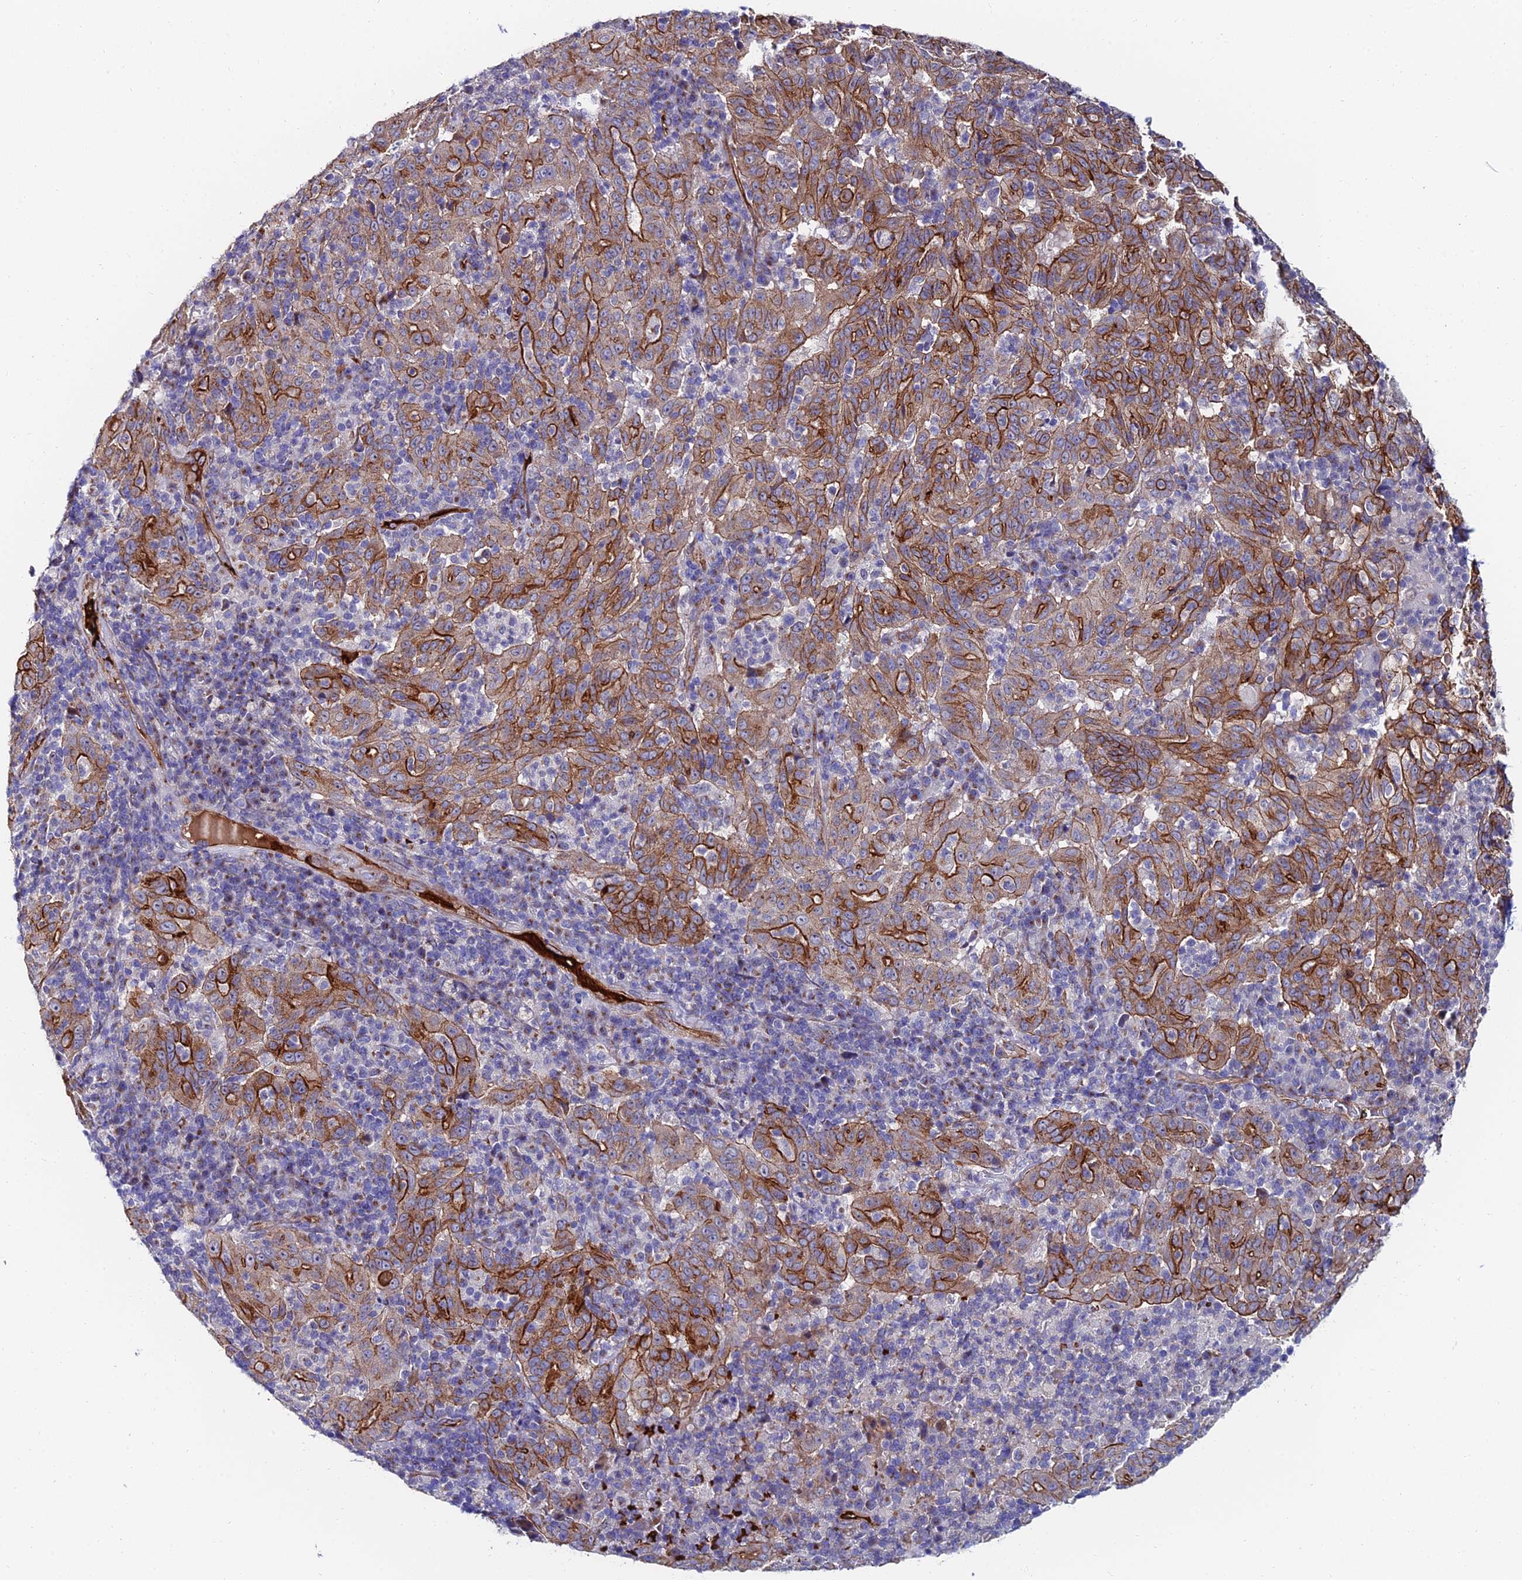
{"staining": {"intensity": "moderate", "quantity": ">75%", "location": "cytoplasmic/membranous"}, "tissue": "pancreatic cancer", "cell_type": "Tumor cells", "image_type": "cancer", "snomed": [{"axis": "morphology", "description": "Adenocarcinoma, NOS"}, {"axis": "topography", "description": "Pancreas"}], "caption": "Immunohistochemical staining of pancreatic cancer exhibits medium levels of moderate cytoplasmic/membranous expression in about >75% of tumor cells.", "gene": "ADGRF3", "patient": {"sex": "male", "age": 63}}